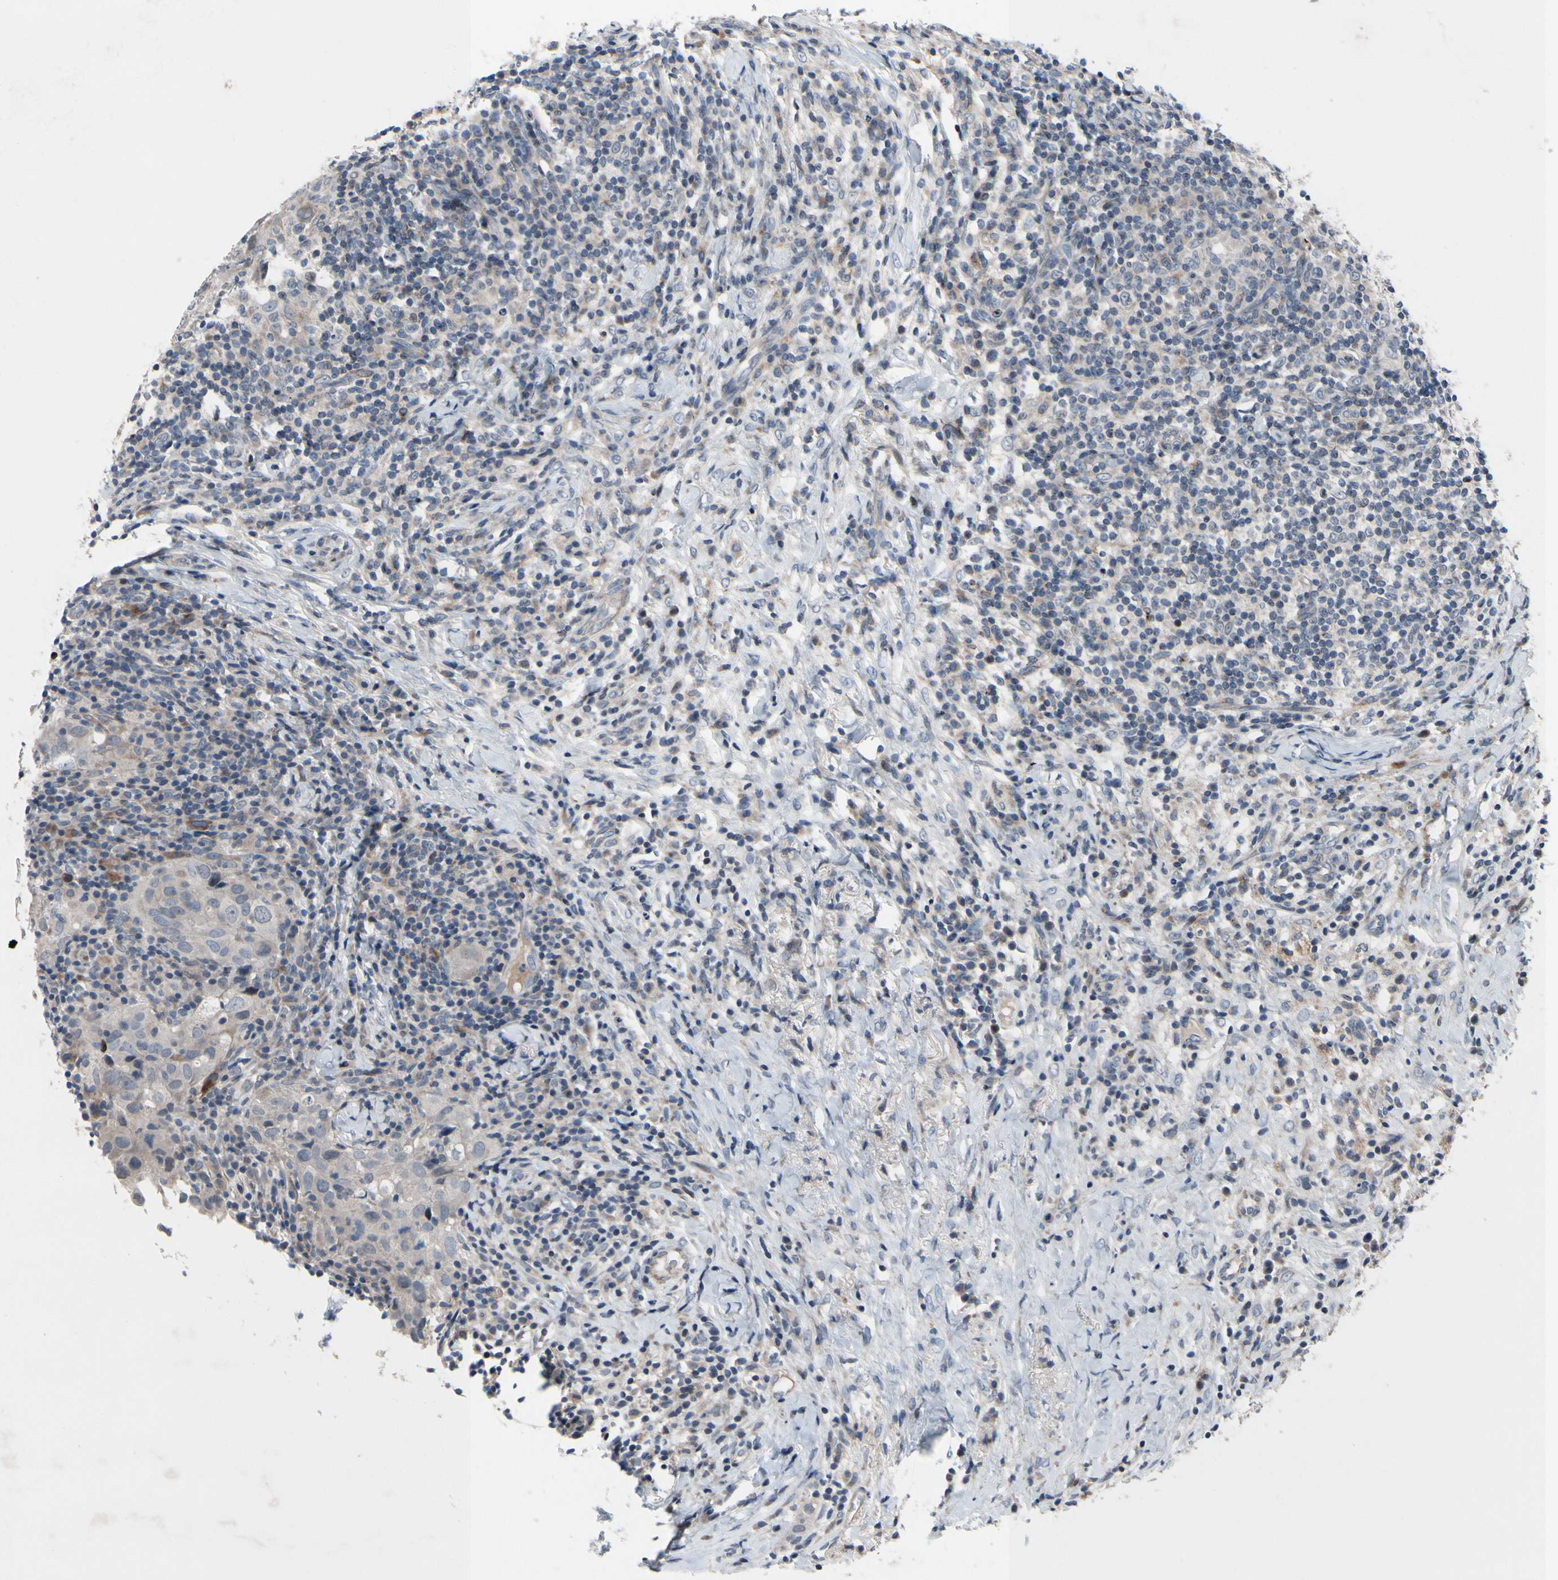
{"staining": {"intensity": "weak", "quantity": "<25%", "location": "cytoplasmic/membranous"}, "tissue": "breast cancer", "cell_type": "Tumor cells", "image_type": "cancer", "snomed": [{"axis": "morphology", "description": "Duct carcinoma"}, {"axis": "topography", "description": "Breast"}], "caption": "Human invasive ductal carcinoma (breast) stained for a protein using IHC shows no staining in tumor cells.", "gene": "MUTYH", "patient": {"sex": "female", "age": 37}}